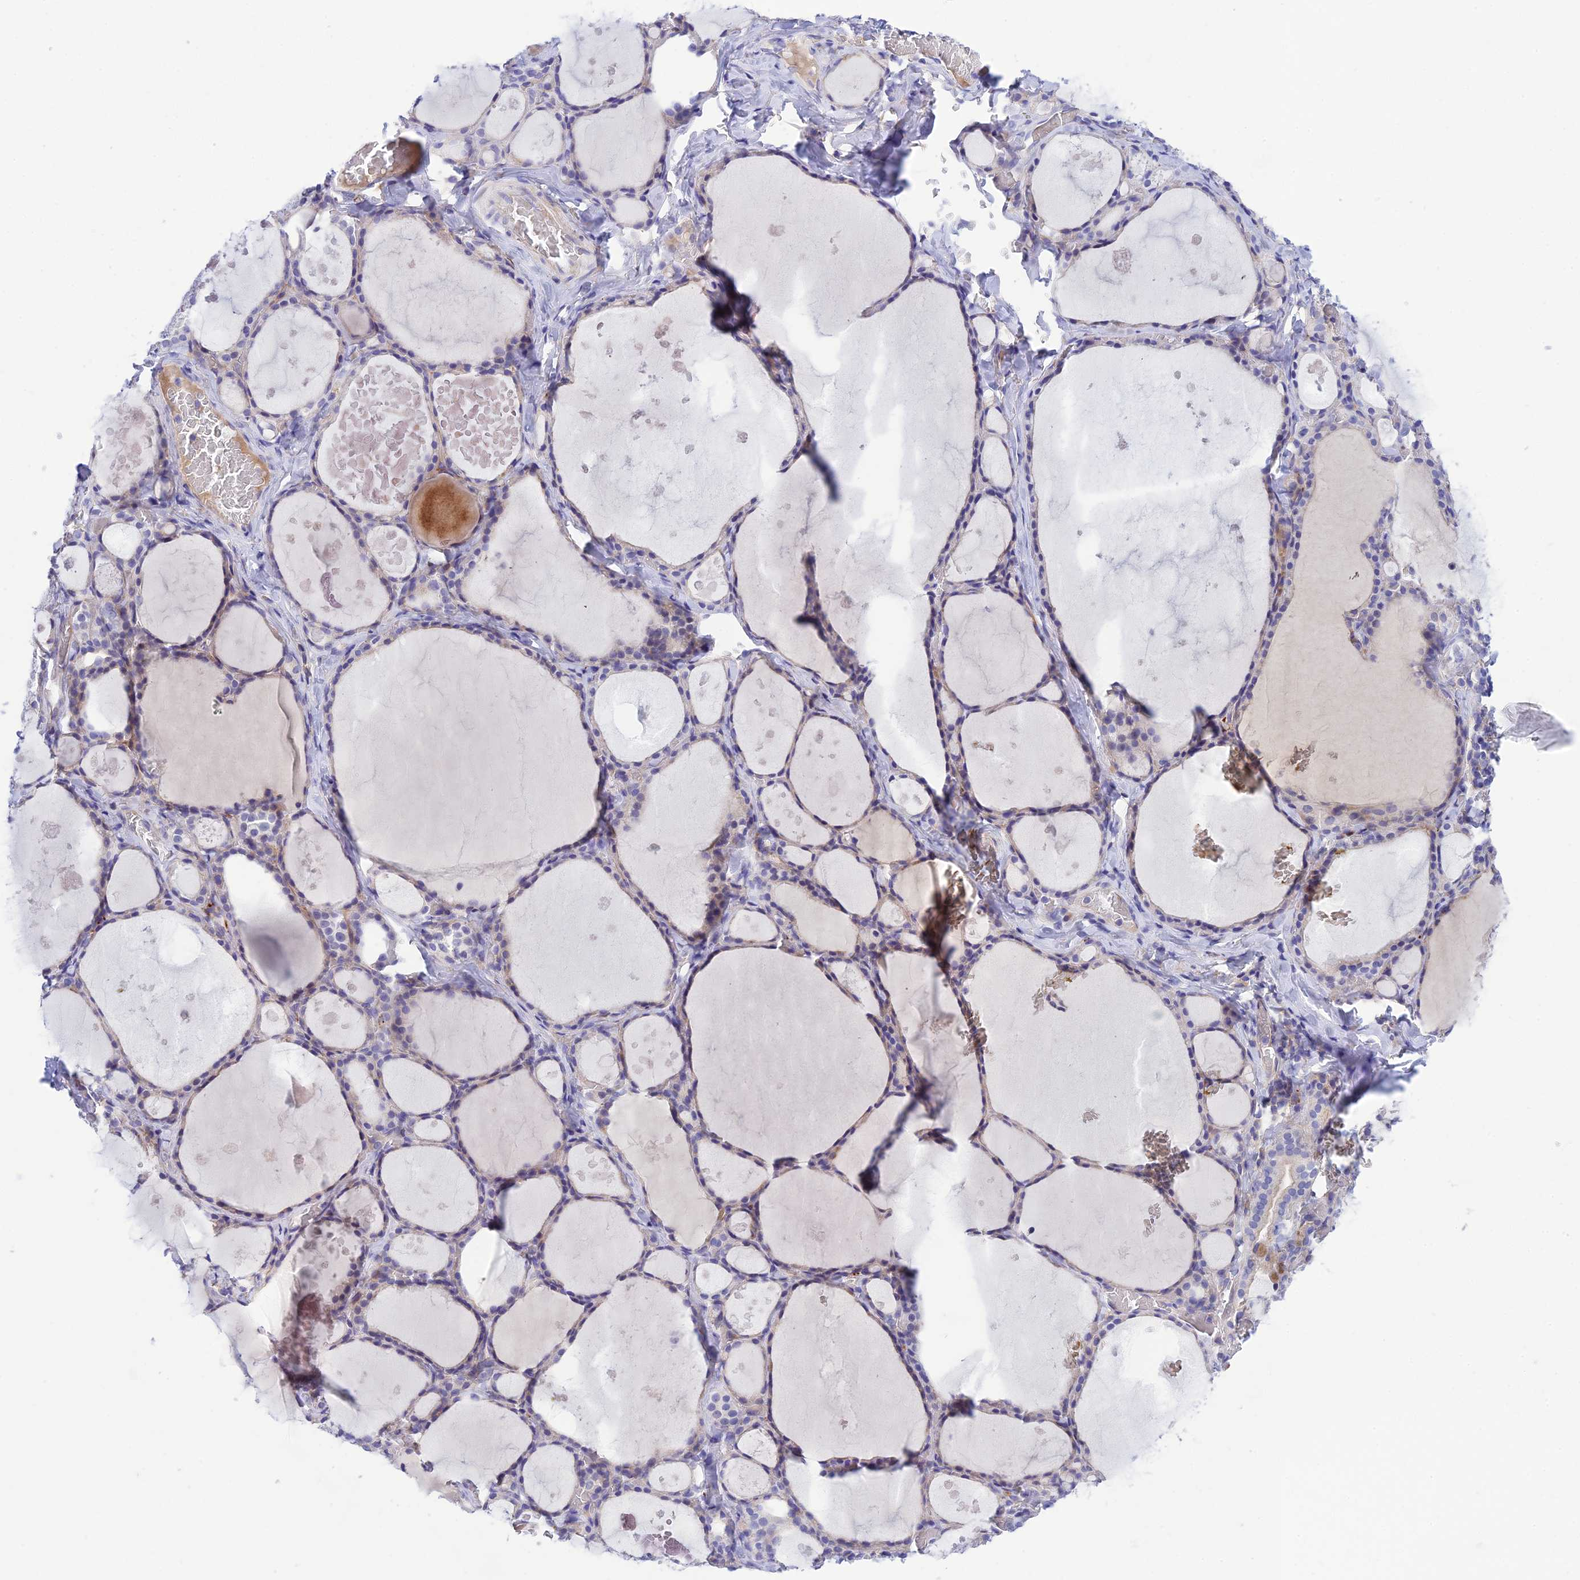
{"staining": {"intensity": "negative", "quantity": "none", "location": "none"}, "tissue": "thyroid gland", "cell_type": "Glandular cells", "image_type": "normal", "snomed": [{"axis": "morphology", "description": "Normal tissue, NOS"}, {"axis": "topography", "description": "Thyroid gland"}], "caption": "Immunohistochemical staining of benign thyroid gland exhibits no significant expression in glandular cells. (DAB immunohistochemistry (IHC) visualized using brightfield microscopy, high magnification).", "gene": "CCDC157", "patient": {"sex": "male", "age": 56}}